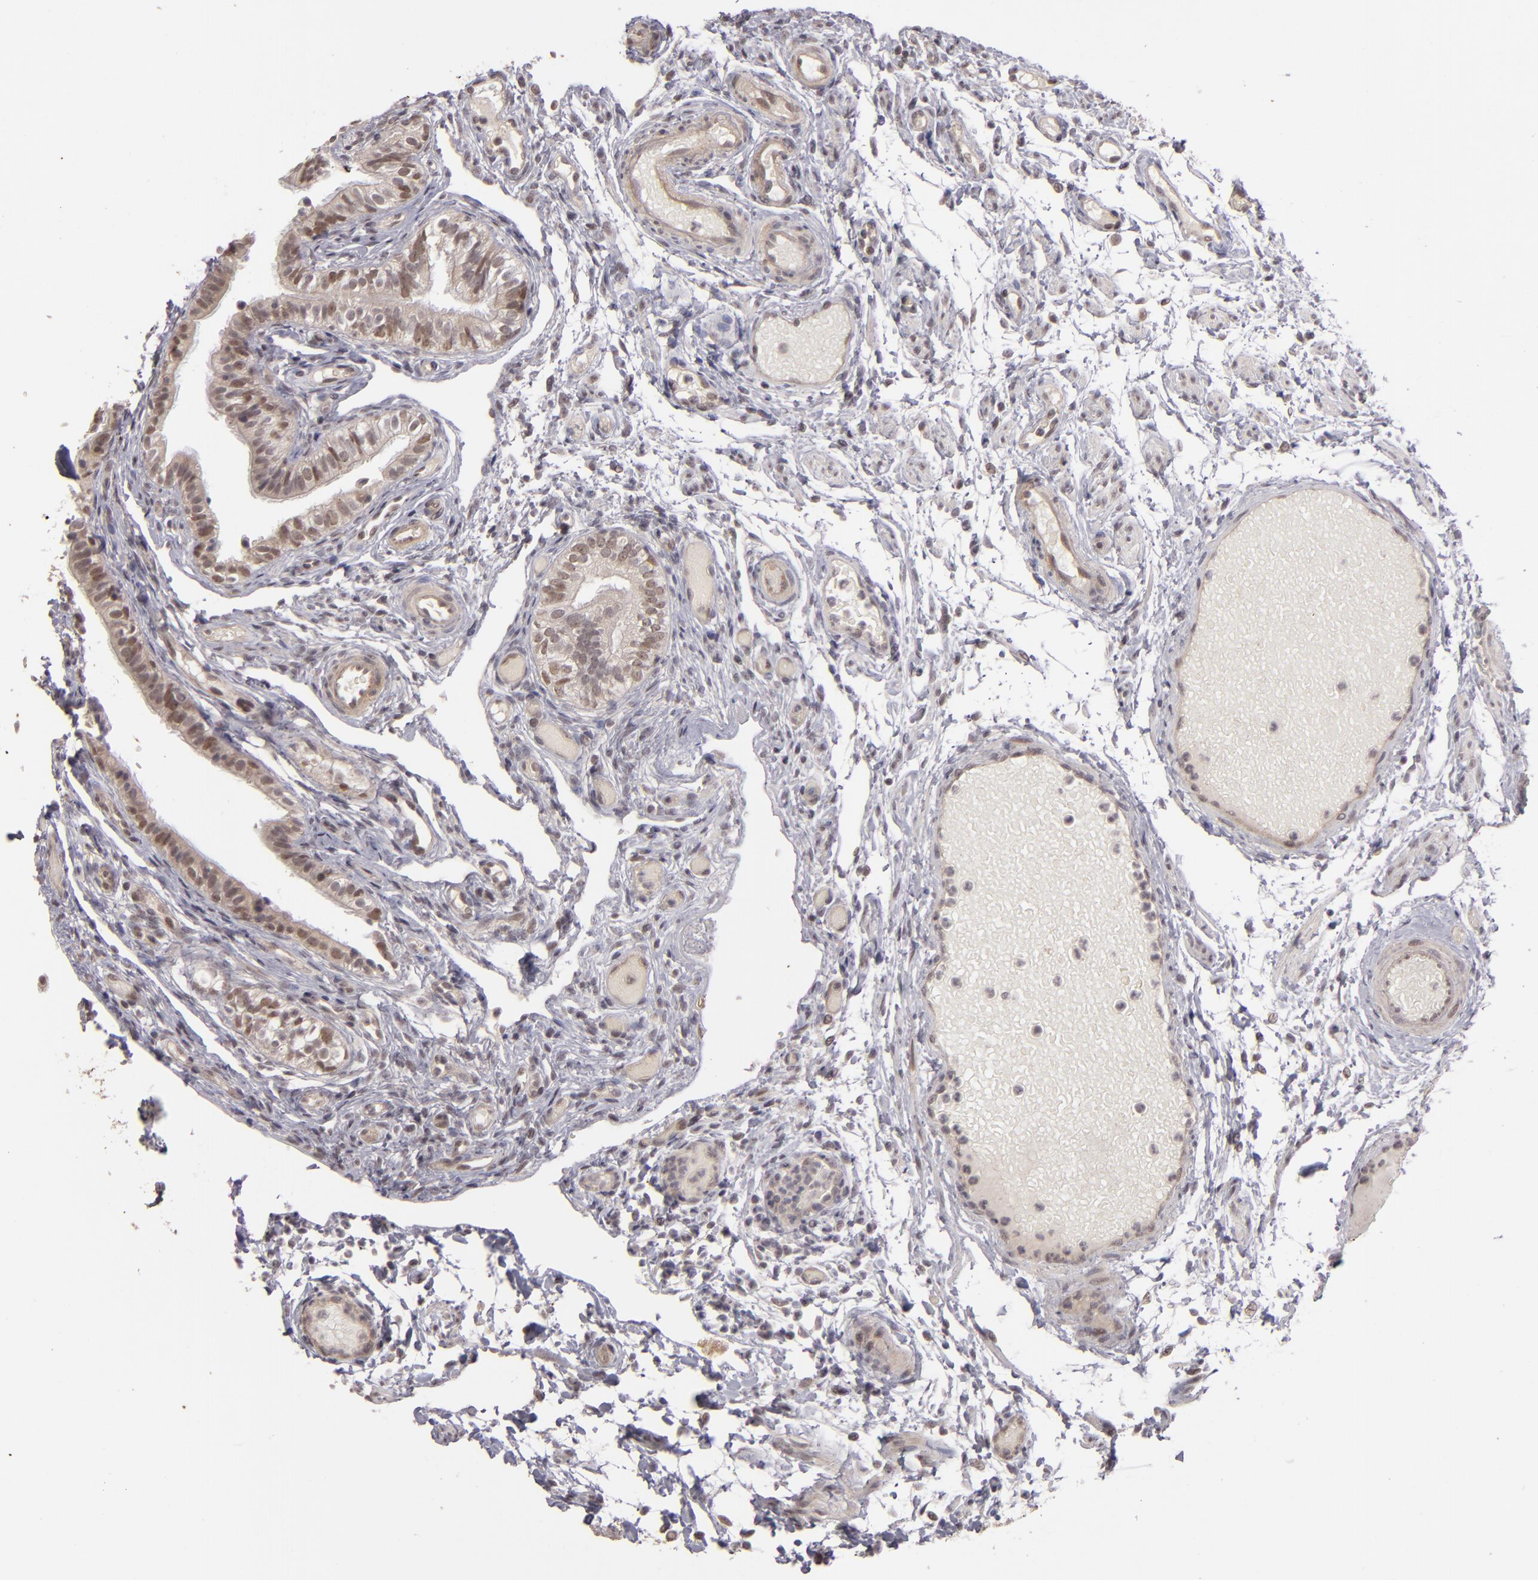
{"staining": {"intensity": "weak", "quantity": "25%-75%", "location": "cytoplasmic/membranous"}, "tissue": "fallopian tube", "cell_type": "Glandular cells", "image_type": "normal", "snomed": [{"axis": "morphology", "description": "Normal tissue, NOS"}, {"axis": "morphology", "description": "Dermoid, NOS"}, {"axis": "topography", "description": "Fallopian tube"}], "caption": "Immunohistochemistry (IHC) of unremarkable fallopian tube shows low levels of weak cytoplasmic/membranous expression in approximately 25%-75% of glandular cells. (DAB (3,3'-diaminobenzidine) IHC, brown staining for protein, blue staining for nuclei).", "gene": "DFFA", "patient": {"sex": "female", "age": 33}}